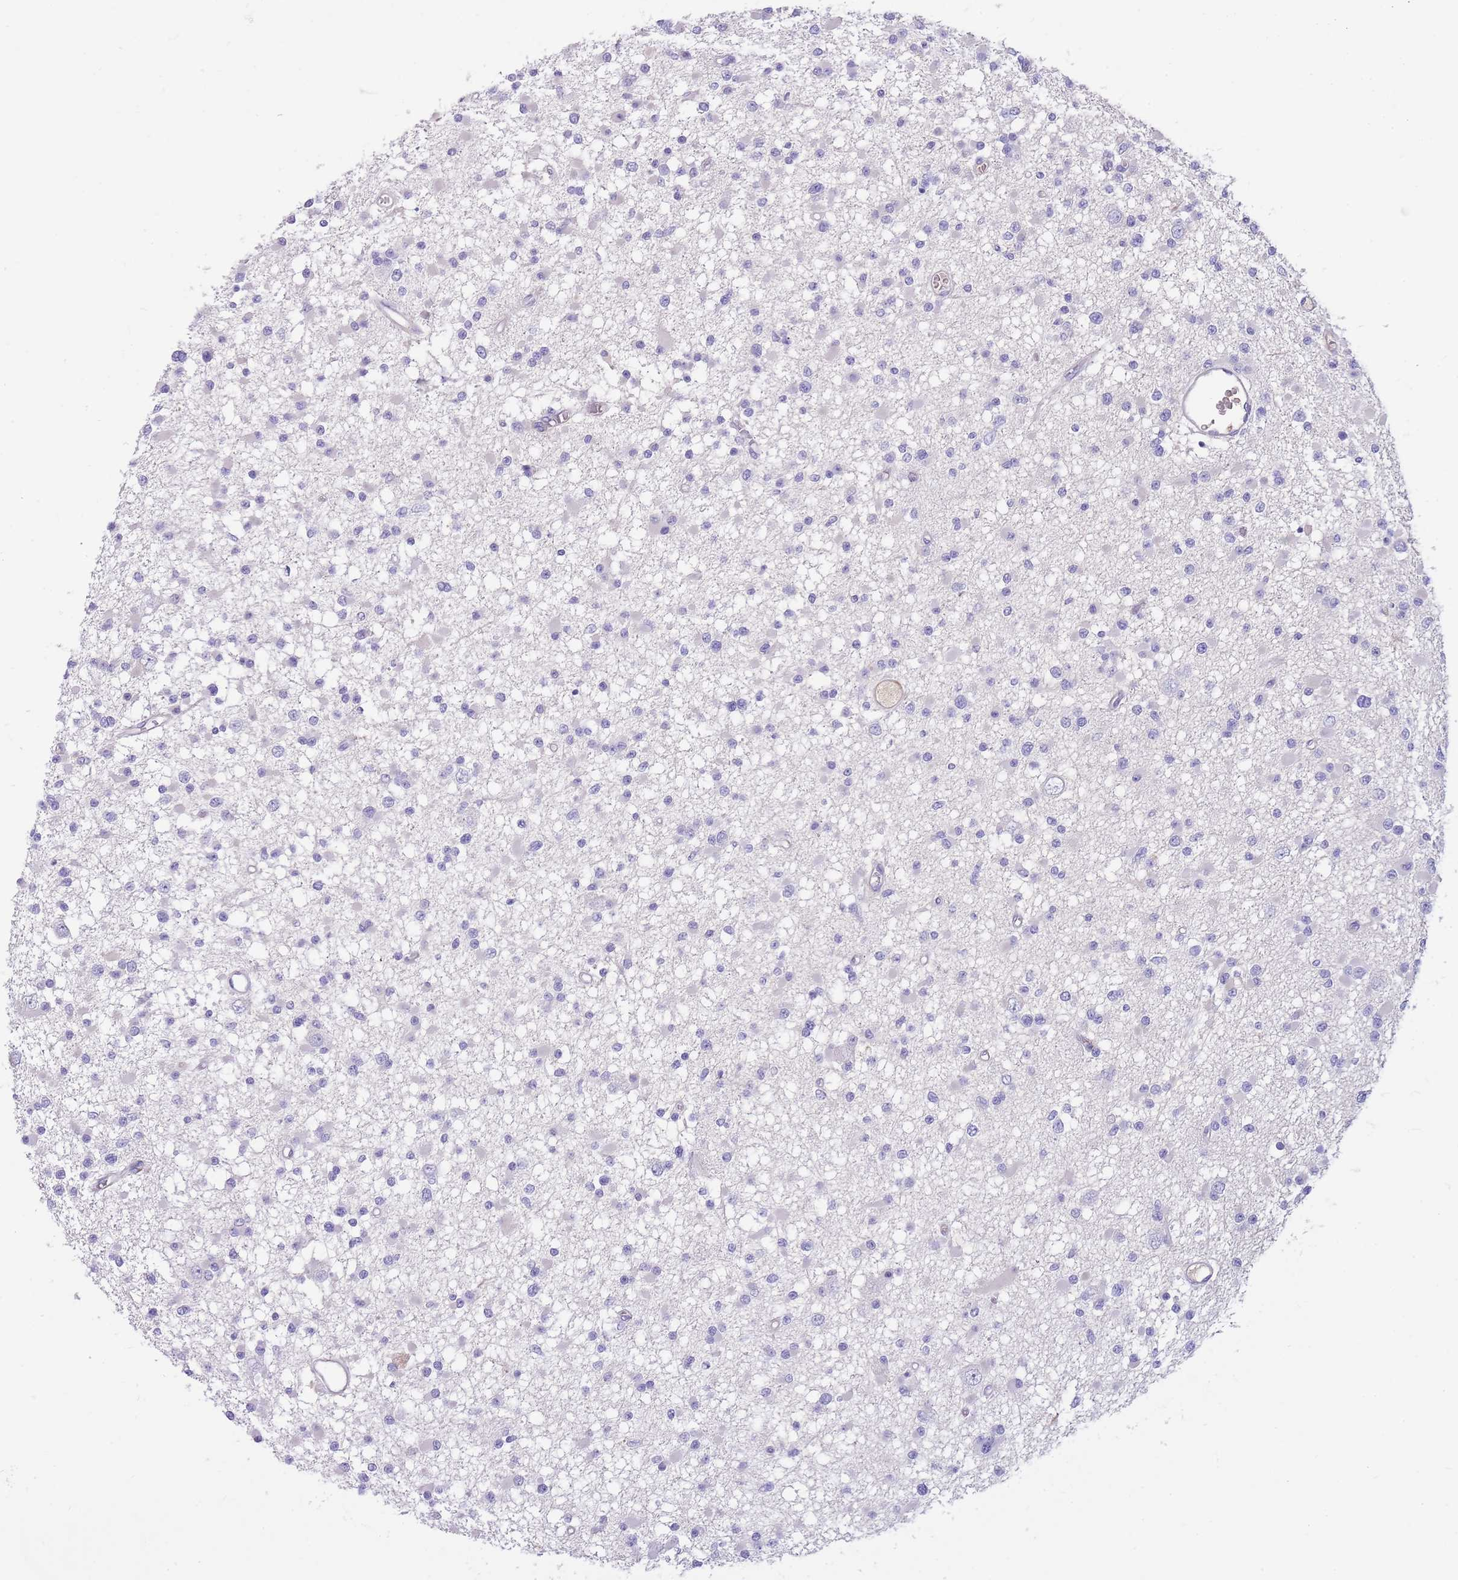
{"staining": {"intensity": "negative", "quantity": "none", "location": "none"}, "tissue": "glioma", "cell_type": "Tumor cells", "image_type": "cancer", "snomed": [{"axis": "morphology", "description": "Glioma, malignant, Low grade"}, {"axis": "topography", "description": "Brain"}], "caption": "There is no significant expression in tumor cells of glioma. (IHC, brightfield microscopy, high magnification).", "gene": "LEPROTL1", "patient": {"sex": "female", "age": 22}}